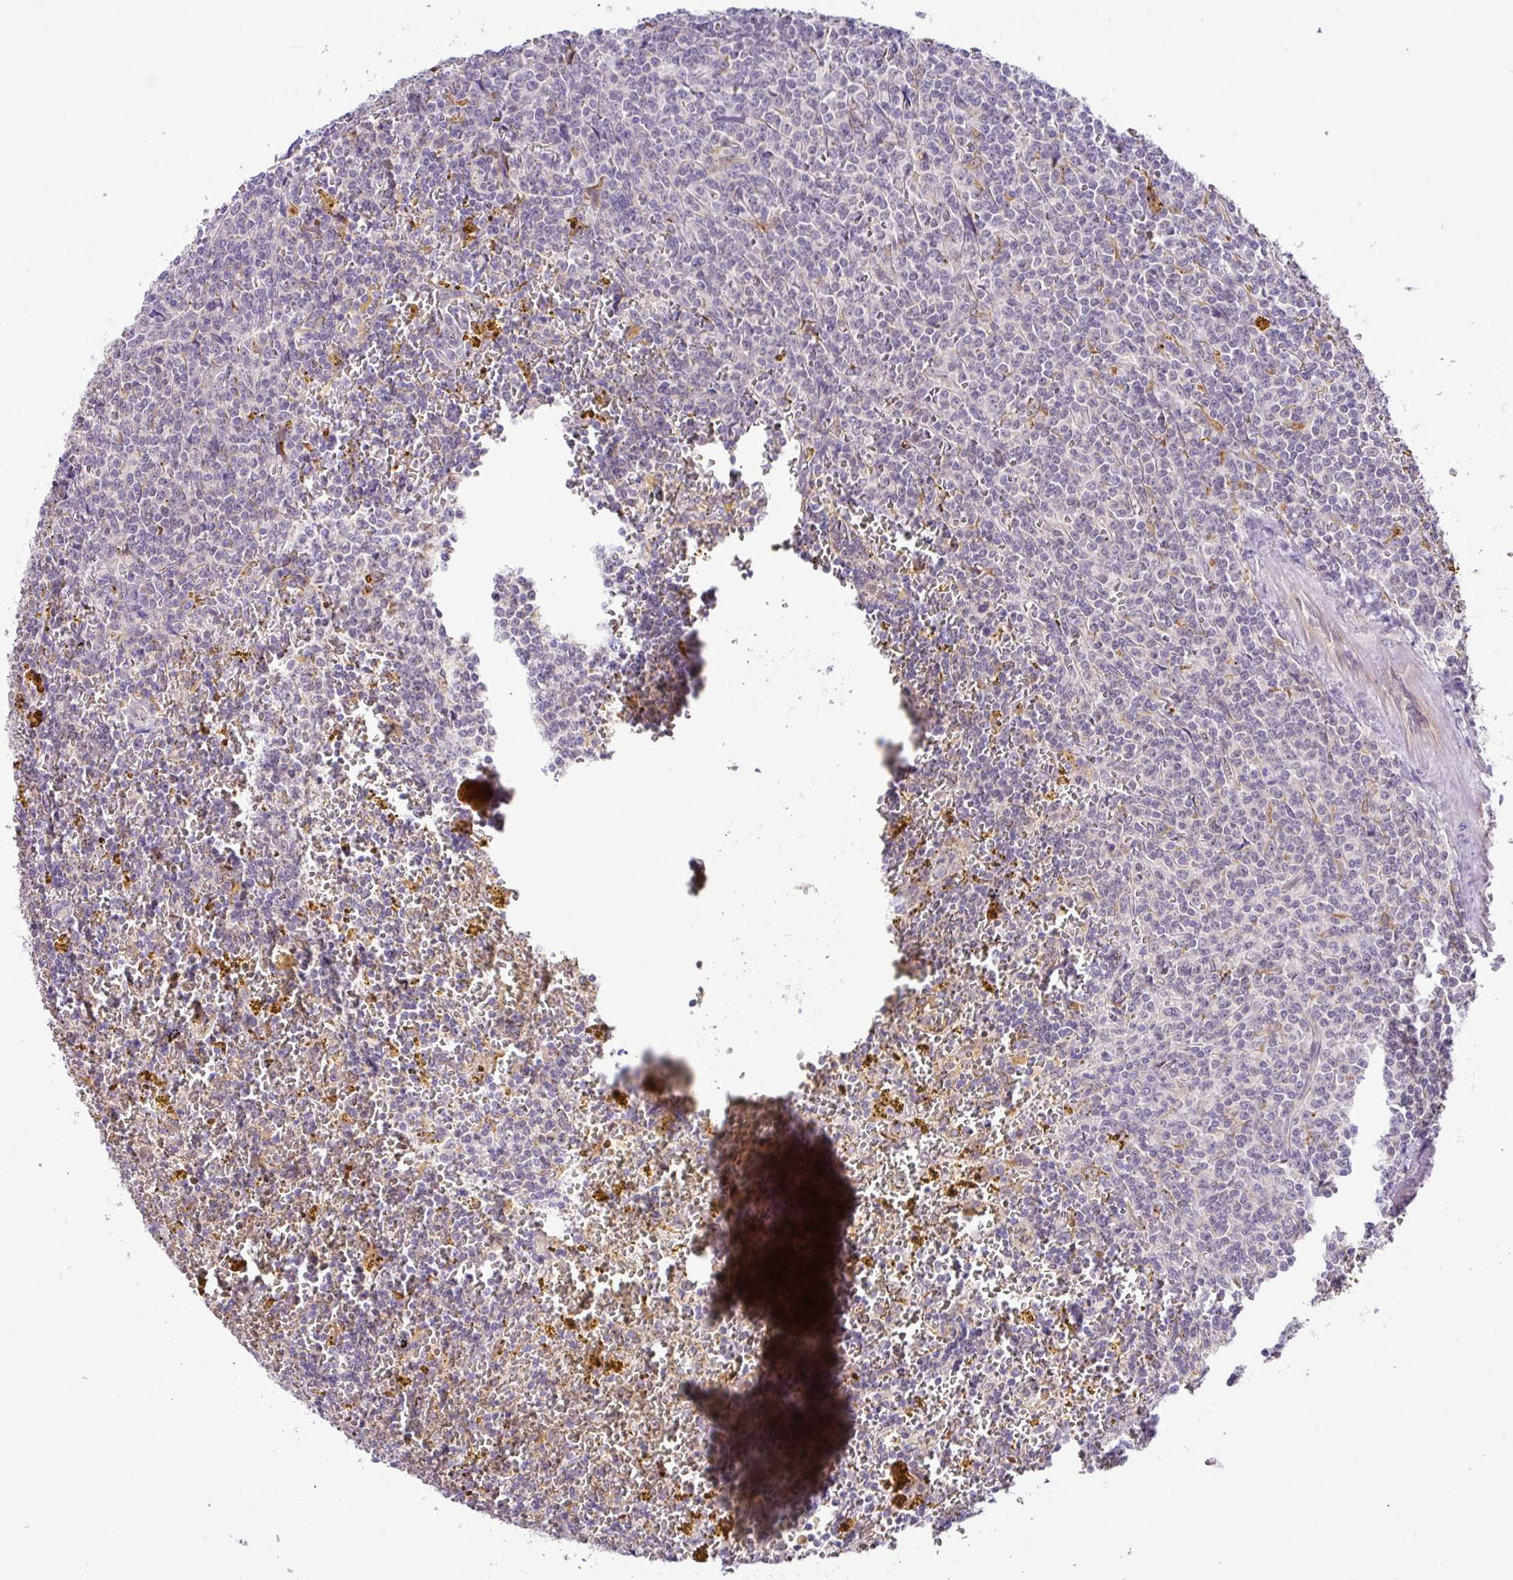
{"staining": {"intensity": "negative", "quantity": "none", "location": "none"}, "tissue": "lymphoma", "cell_type": "Tumor cells", "image_type": "cancer", "snomed": [{"axis": "morphology", "description": "Malignant lymphoma, non-Hodgkin's type, Low grade"}, {"axis": "topography", "description": "Spleen"}, {"axis": "topography", "description": "Lymph node"}], "caption": "The photomicrograph shows no staining of tumor cells in lymphoma.", "gene": "GCNT7", "patient": {"sex": "female", "age": 66}}